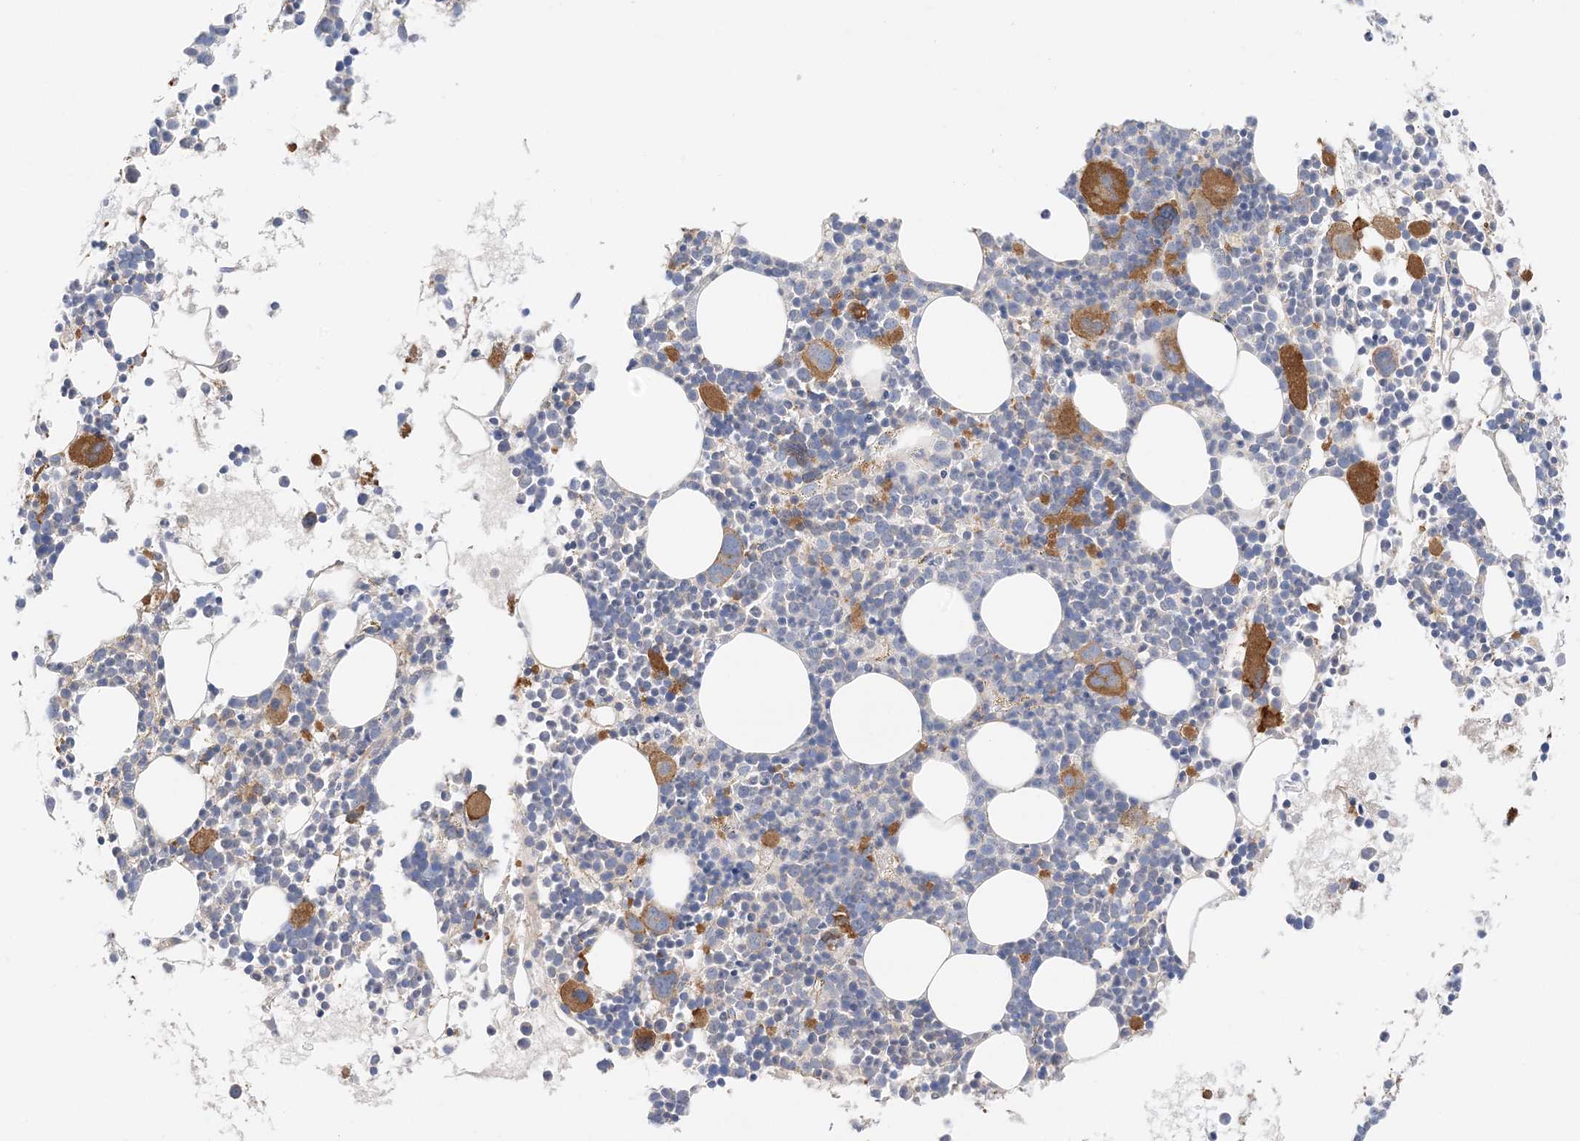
{"staining": {"intensity": "strong", "quantity": "<25%", "location": "cytoplasmic/membranous"}, "tissue": "bone marrow", "cell_type": "Hematopoietic cells", "image_type": "normal", "snomed": [{"axis": "morphology", "description": "Normal tissue, NOS"}, {"axis": "topography", "description": "Bone marrow"}], "caption": "DAB immunohistochemical staining of unremarkable human bone marrow demonstrates strong cytoplasmic/membranous protein expression in approximately <25% of hematopoietic cells.", "gene": "KIFBP", "patient": {"sex": "female", "age": 62}}